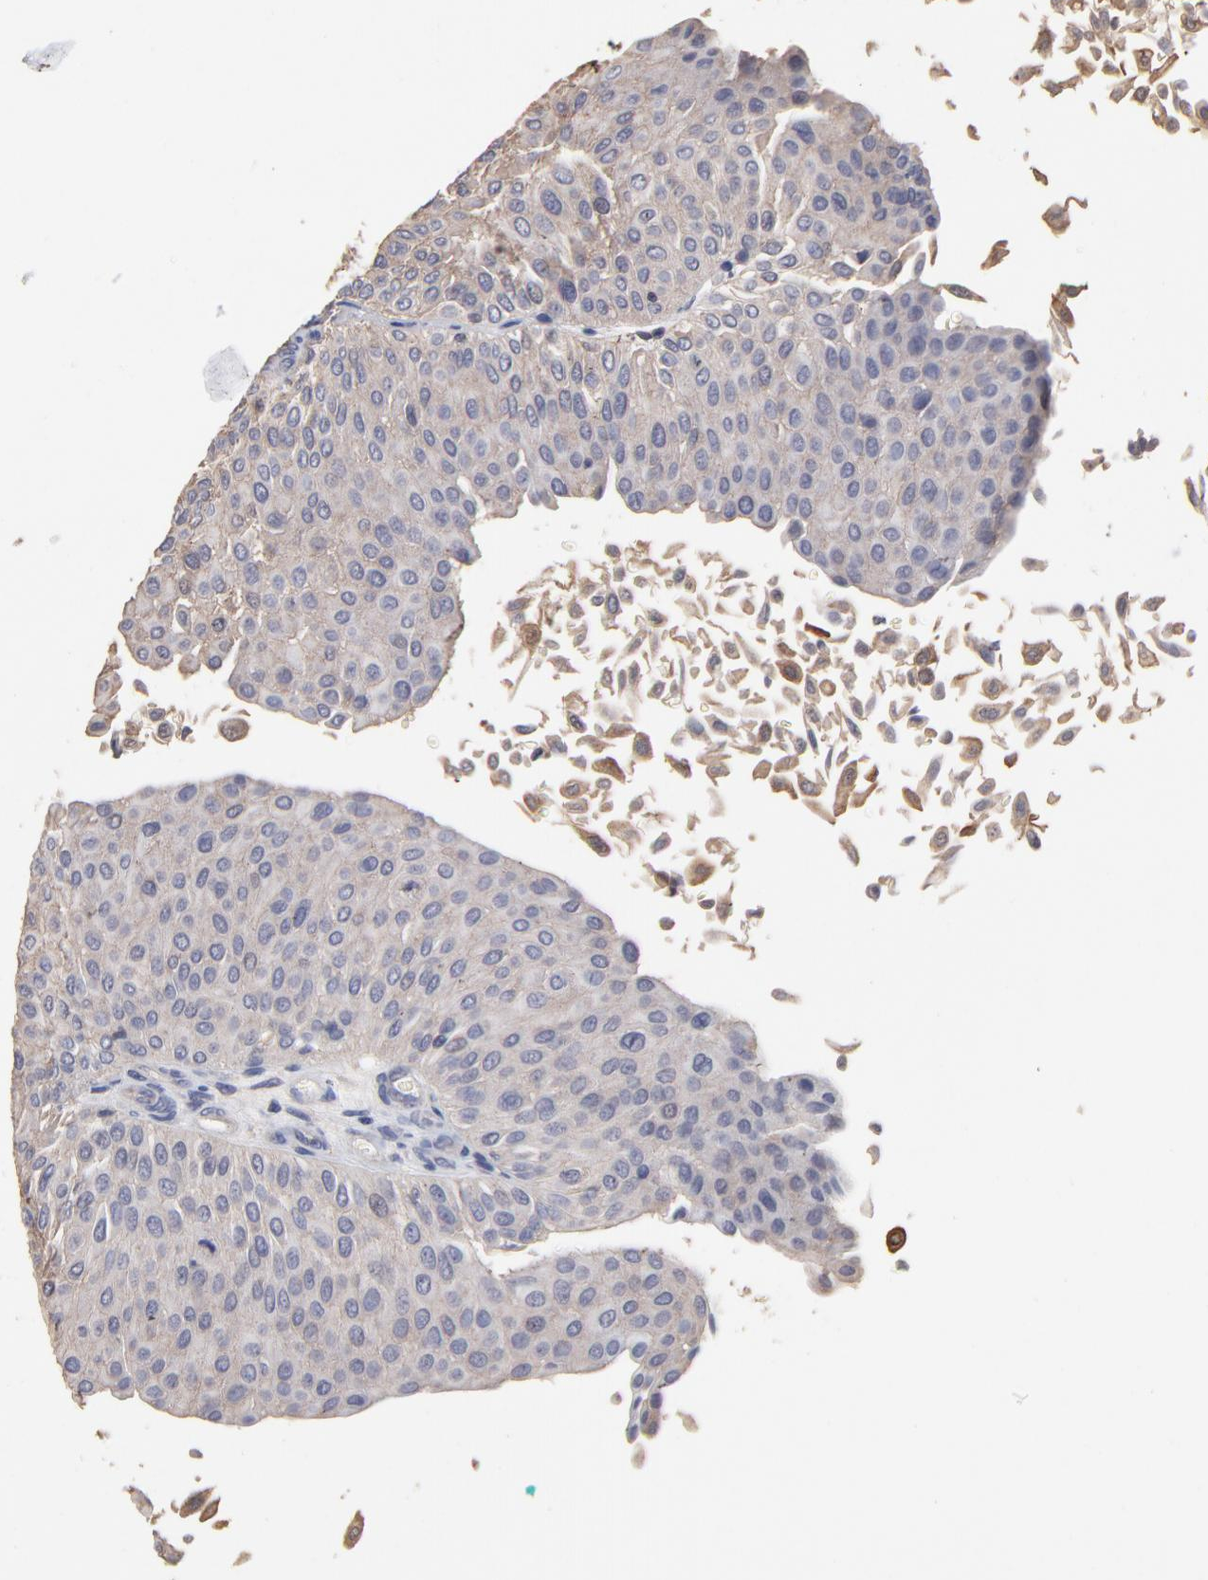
{"staining": {"intensity": "weak", "quantity": ">75%", "location": "cytoplasmic/membranous"}, "tissue": "urothelial cancer", "cell_type": "Tumor cells", "image_type": "cancer", "snomed": [{"axis": "morphology", "description": "Urothelial carcinoma, Low grade"}, {"axis": "topography", "description": "Urinary bladder"}], "caption": "DAB immunohistochemical staining of urothelial carcinoma (low-grade) shows weak cytoplasmic/membranous protein positivity in approximately >75% of tumor cells. The protein is shown in brown color, while the nuclei are stained blue.", "gene": "TANGO2", "patient": {"sex": "male", "age": 64}}